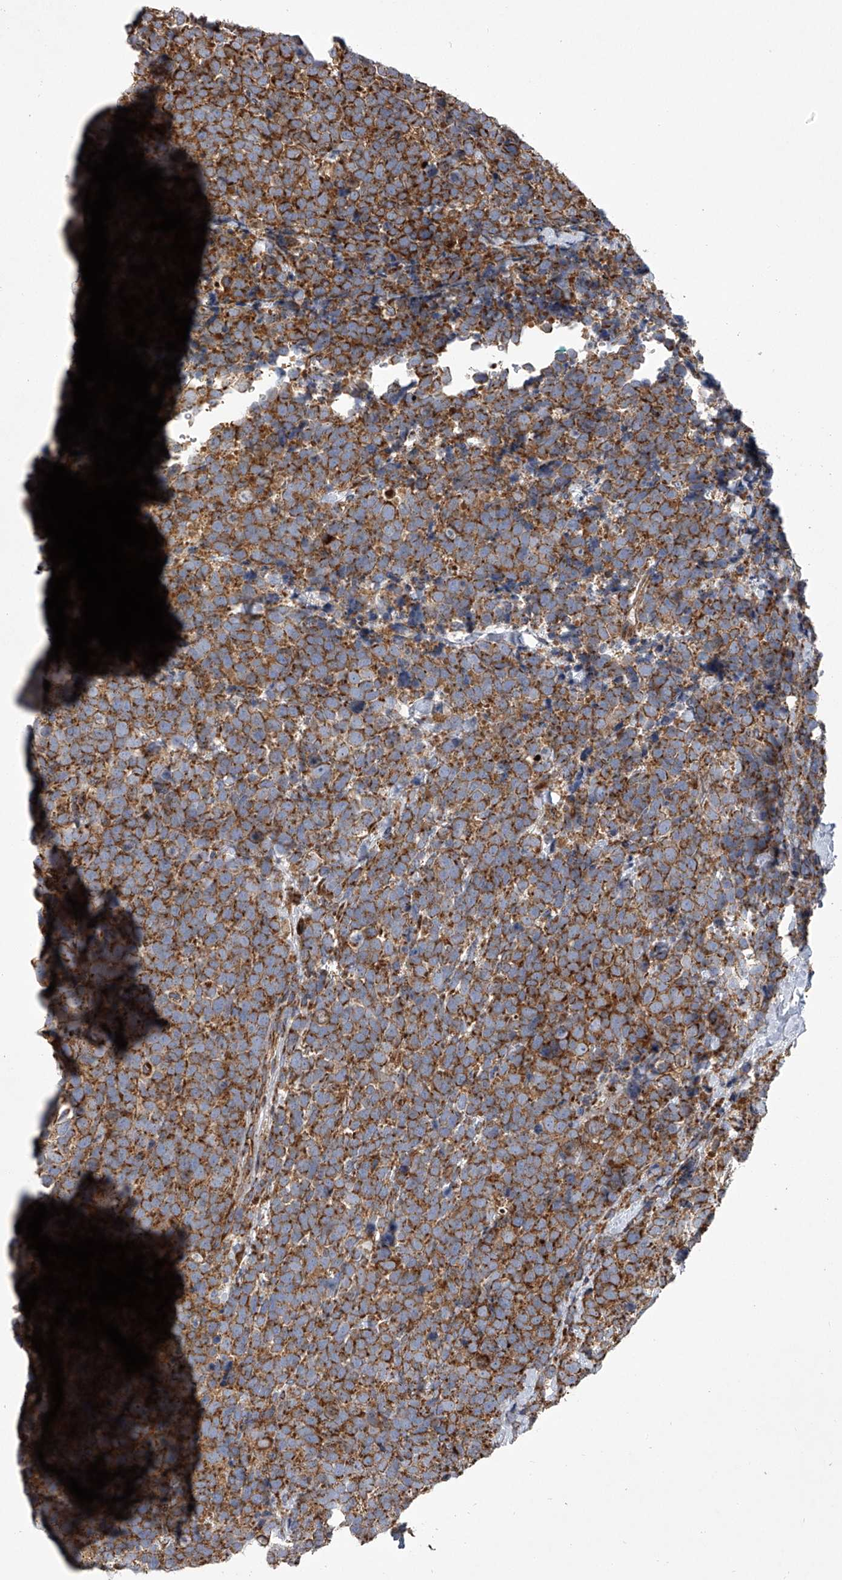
{"staining": {"intensity": "strong", "quantity": ">75%", "location": "cytoplasmic/membranous"}, "tissue": "urothelial cancer", "cell_type": "Tumor cells", "image_type": "cancer", "snomed": [{"axis": "morphology", "description": "Urothelial carcinoma, High grade"}, {"axis": "topography", "description": "Urinary bladder"}], "caption": "There is high levels of strong cytoplasmic/membranous staining in tumor cells of urothelial cancer, as demonstrated by immunohistochemical staining (brown color).", "gene": "ZC3H15", "patient": {"sex": "female", "age": 82}}